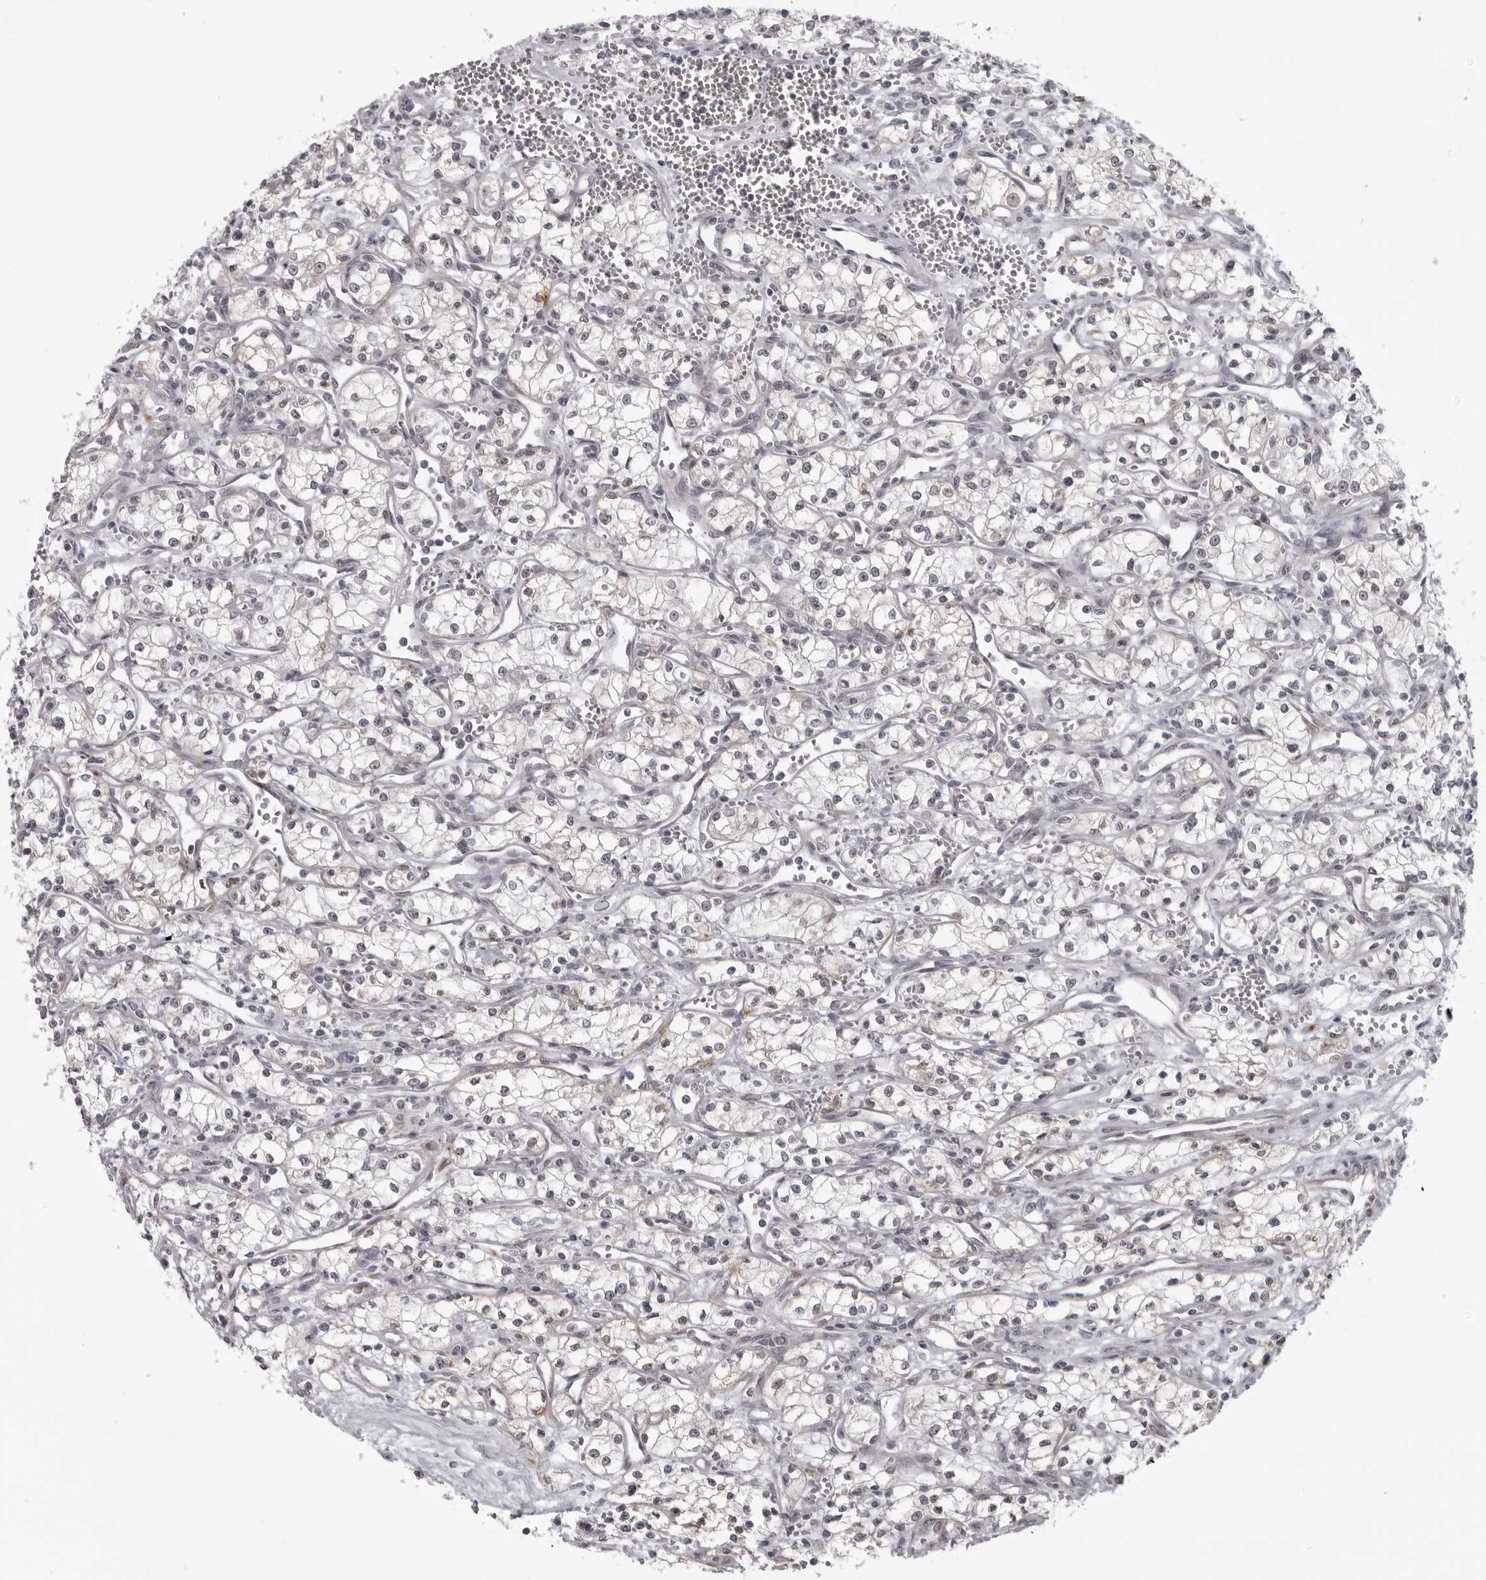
{"staining": {"intensity": "negative", "quantity": "none", "location": "none"}, "tissue": "renal cancer", "cell_type": "Tumor cells", "image_type": "cancer", "snomed": [{"axis": "morphology", "description": "Adenocarcinoma, NOS"}, {"axis": "topography", "description": "Kidney"}], "caption": "A histopathology image of human renal cancer (adenocarcinoma) is negative for staining in tumor cells. Brightfield microscopy of immunohistochemistry (IHC) stained with DAB (3,3'-diaminobenzidine) (brown) and hematoxylin (blue), captured at high magnification.", "gene": "RTCA", "patient": {"sex": "male", "age": 59}}